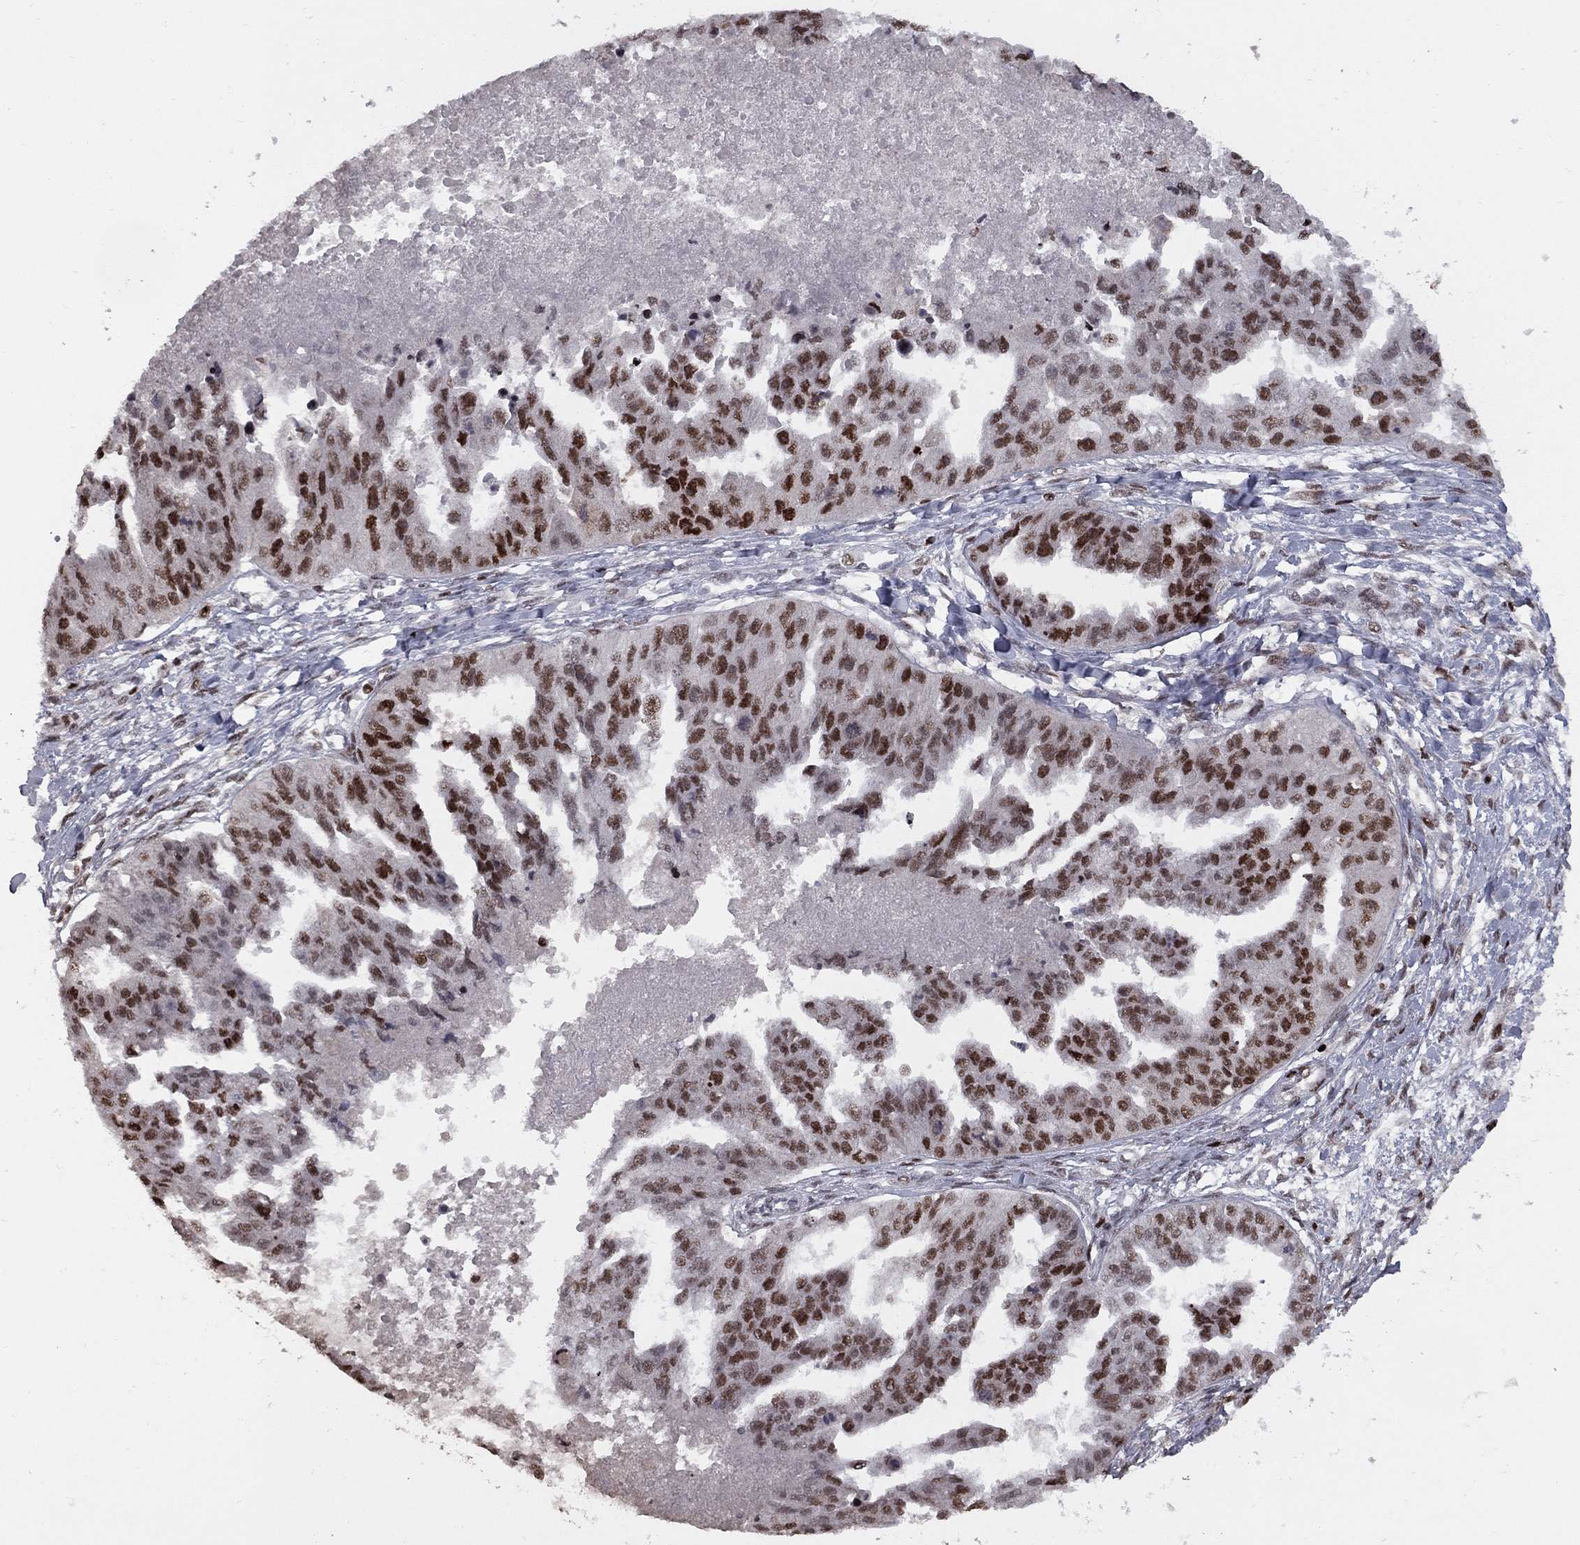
{"staining": {"intensity": "strong", "quantity": "25%-75%", "location": "nuclear"}, "tissue": "ovarian cancer", "cell_type": "Tumor cells", "image_type": "cancer", "snomed": [{"axis": "morphology", "description": "Cystadenocarcinoma, serous, NOS"}, {"axis": "topography", "description": "Ovary"}], "caption": "Protein staining displays strong nuclear expression in approximately 25%-75% of tumor cells in ovarian serous cystadenocarcinoma. (Stains: DAB (3,3'-diaminobenzidine) in brown, nuclei in blue, Microscopy: brightfield microscopy at high magnification).", "gene": "RNASEH2C", "patient": {"sex": "female", "age": 58}}